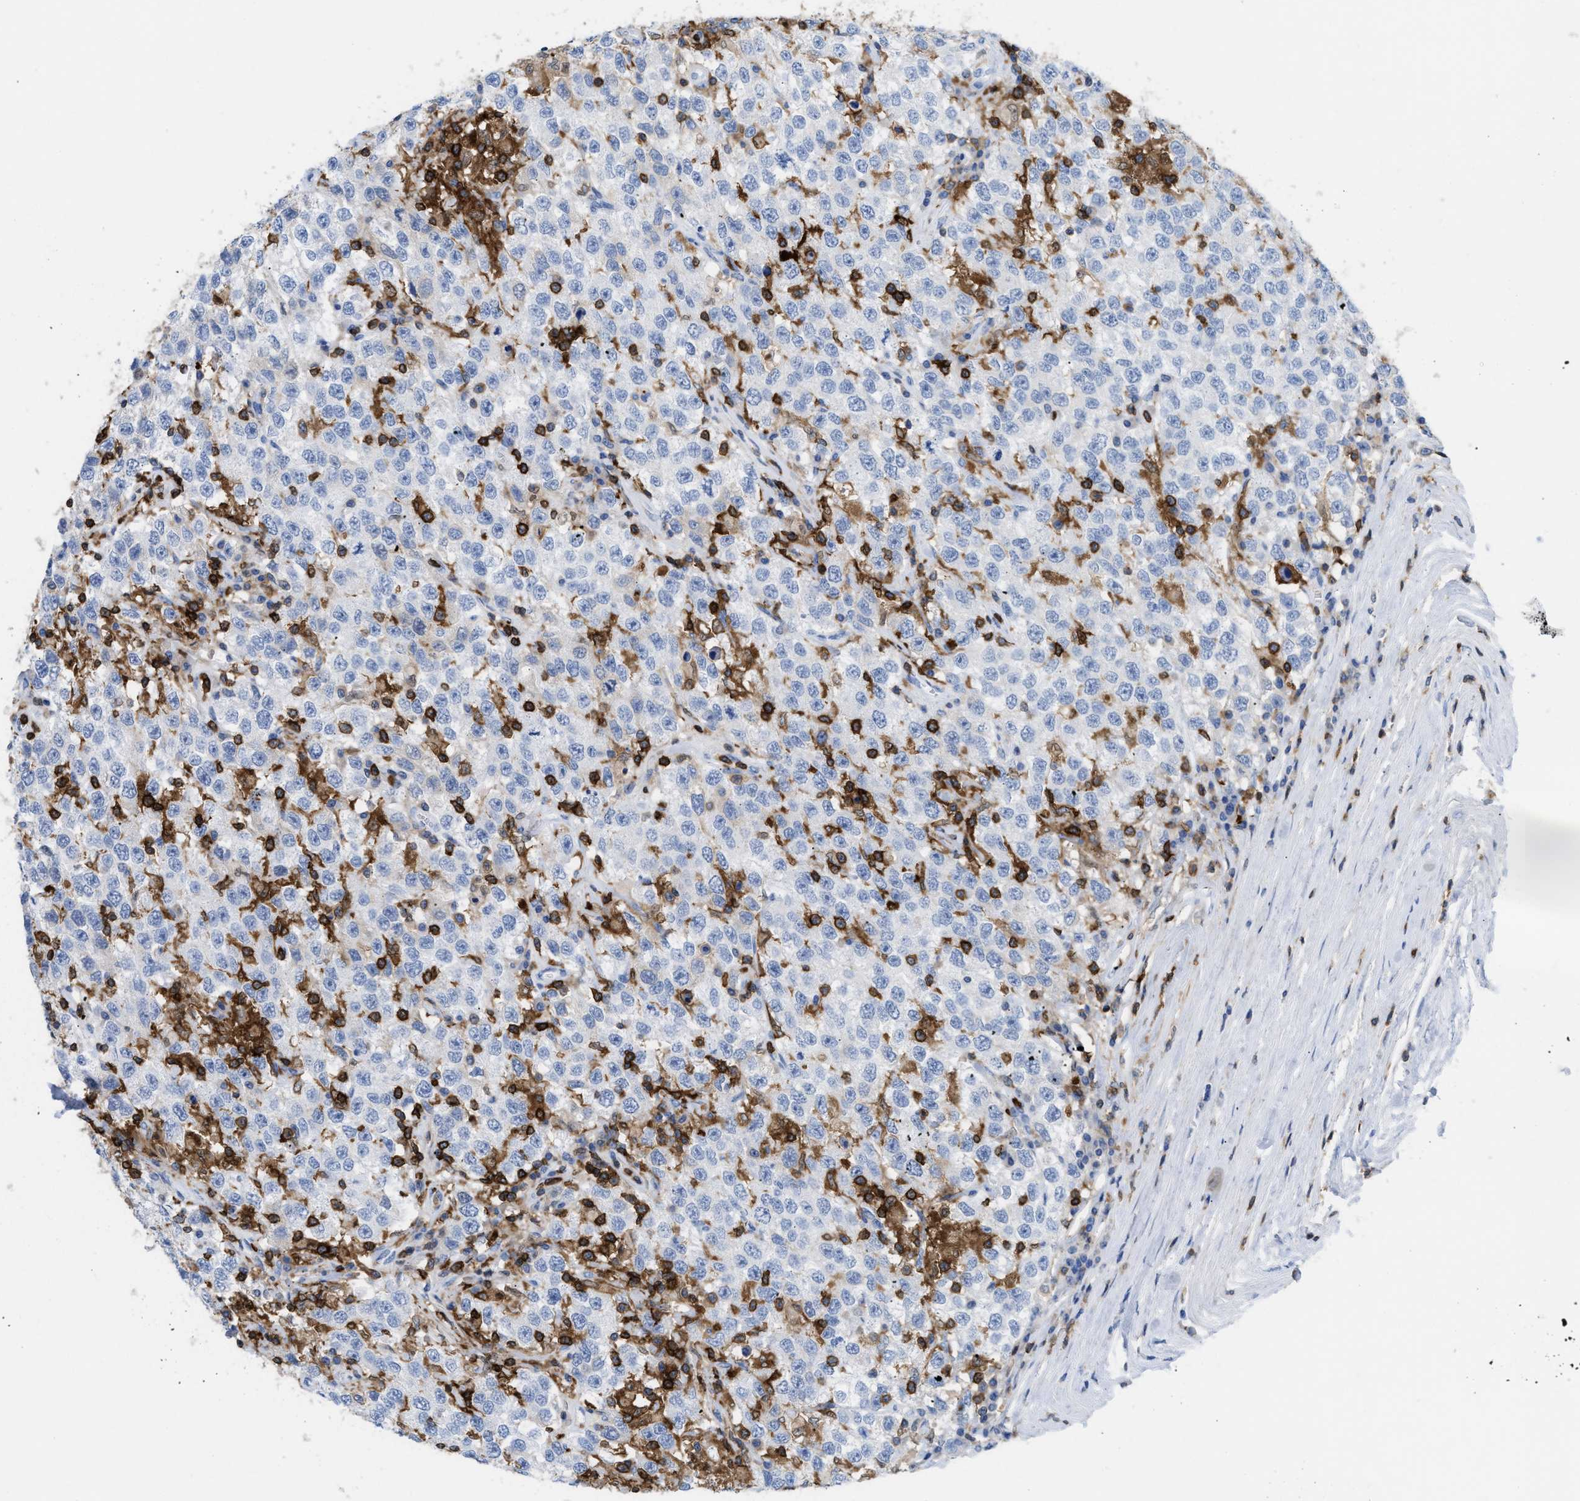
{"staining": {"intensity": "negative", "quantity": "none", "location": "none"}, "tissue": "testis cancer", "cell_type": "Tumor cells", "image_type": "cancer", "snomed": [{"axis": "morphology", "description": "Seminoma, NOS"}, {"axis": "topography", "description": "Testis"}], "caption": "IHC histopathology image of neoplastic tissue: human testis cancer stained with DAB (3,3'-diaminobenzidine) exhibits no significant protein positivity in tumor cells.", "gene": "LCP1", "patient": {"sex": "male", "age": 41}}